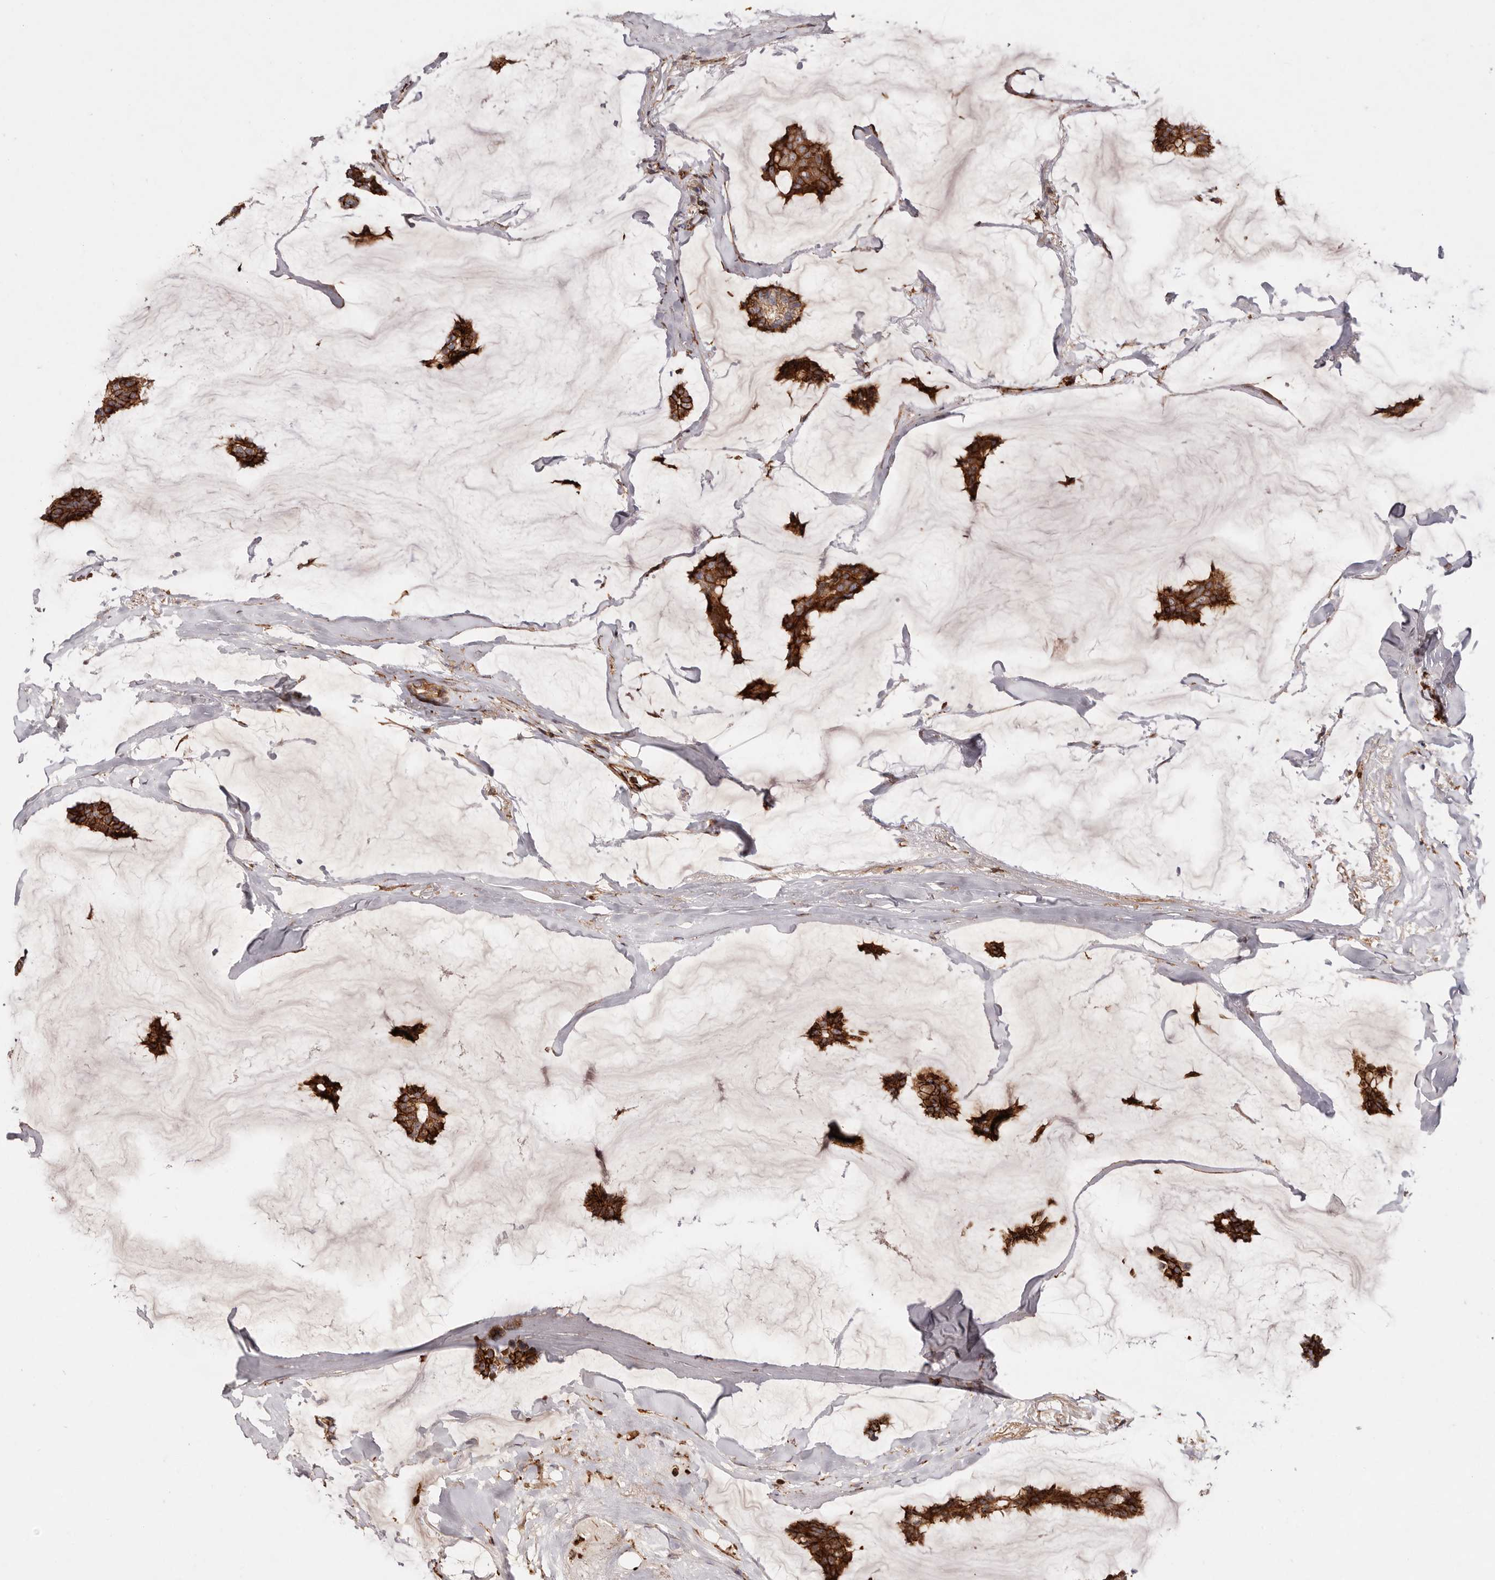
{"staining": {"intensity": "strong", "quantity": ">75%", "location": "cytoplasmic/membranous"}, "tissue": "breast cancer", "cell_type": "Tumor cells", "image_type": "cancer", "snomed": [{"axis": "morphology", "description": "Duct carcinoma"}, {"axis": "topography", "description": "Breast"}], "caption": "Immunohistochemistry (IHC) (DAB) staining of intraductal carcinoma (breast) shows strong cytoplasmic/membranous protein expression in about >75% of tumor cells.", "gene": "PTPN22", "patient": {"sex": "female", "age": 93}}